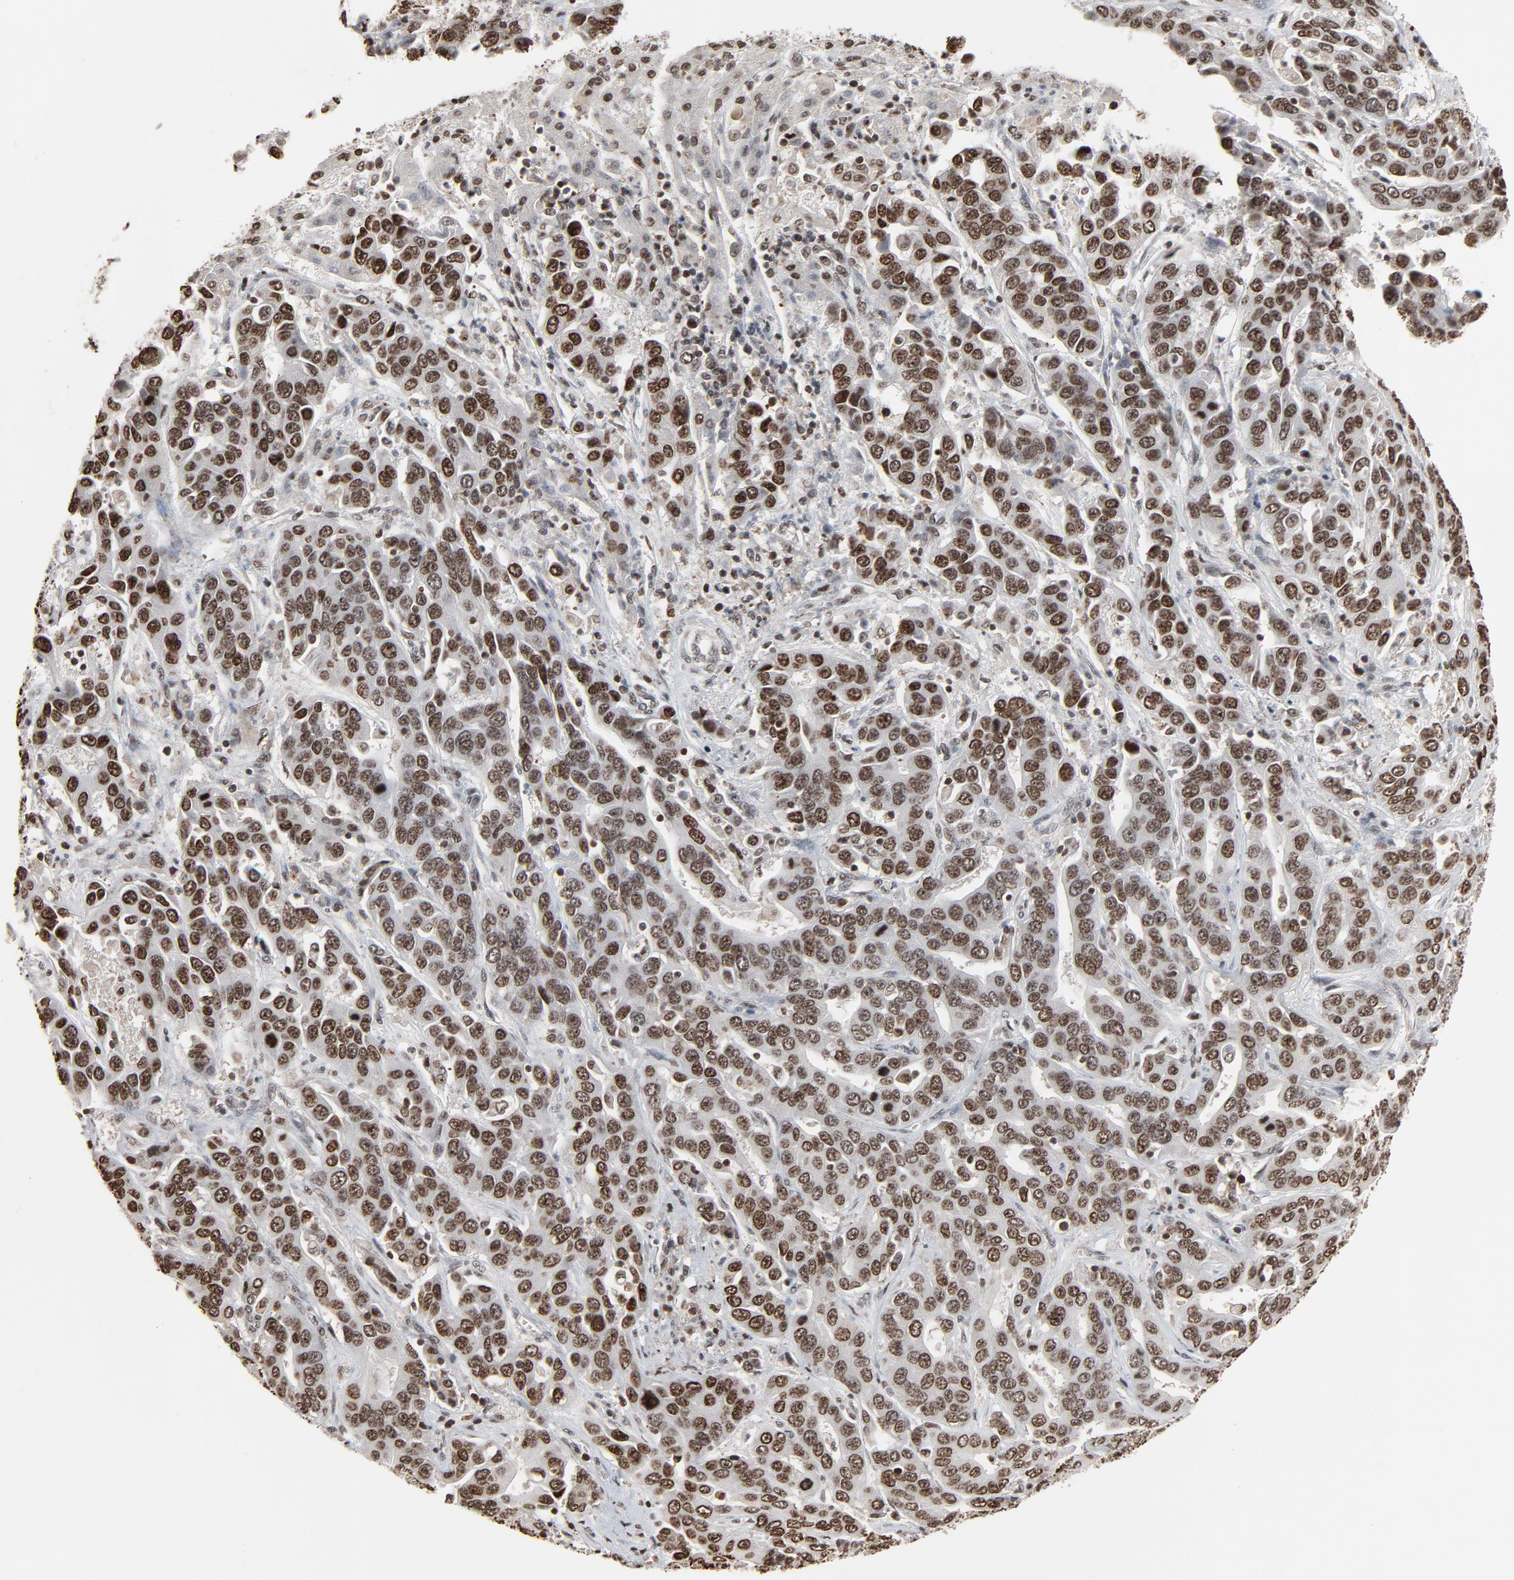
{"staining": {"intensity": "moderate", "quantity": ">75%", "location": "nuclear"}, "tissue": "liver cancer", "cell_type": "Tumor cells", "image_type": "cancer", "snomed": [{"axis": "morphology", "description": "Cholangiocarcinoma"}, {"axis": "topography", "description": "Liver"}], "caption": "Protein expression by immunohistochemistry shows moderate nuclear positivity in approximately >75% of tumor cells in liver cancer.", "gene": "RPS6KA3", "patient": {"sex": "female", "age": 52}}